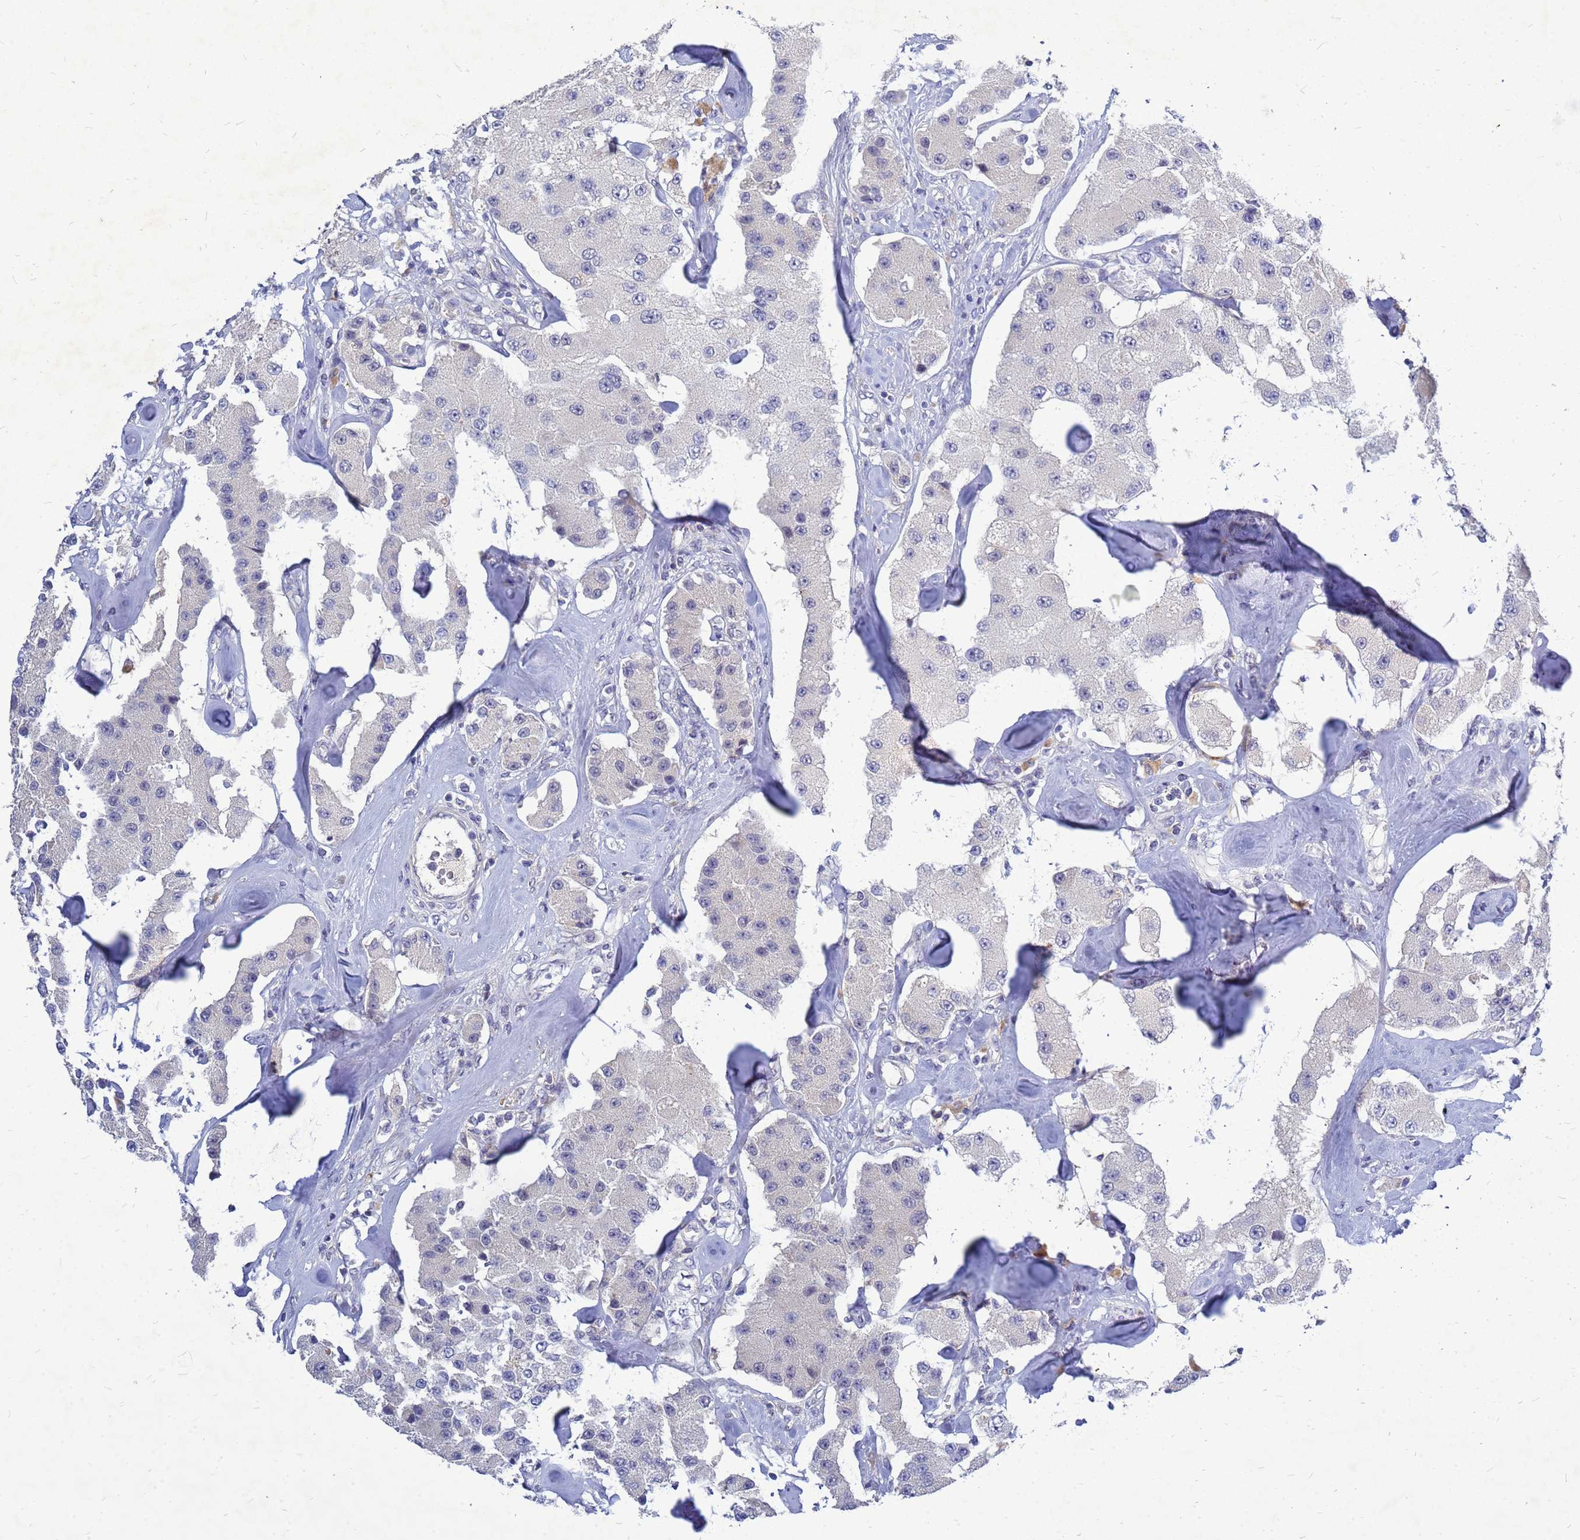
{"staining": {"intensity": "negative", "quantity": "none", "location": "none"}, "tissue": "carcinoid", "cell_type": "Tumor cells", "image_type": "cancer", "snomed": [{"axis": "morphology", "description": "Carcinoid, malignant, NOS"}, {"axis": "topography", "description": "Pancreas"}], "caption": "Immunohistochemistry image of neoplastic tissue: carcinoid stained with DAB exhibits no significant protein expression in tumor cells.", "gene": "SRGAP3", "patient": {"sex": "male", "age": 41}}